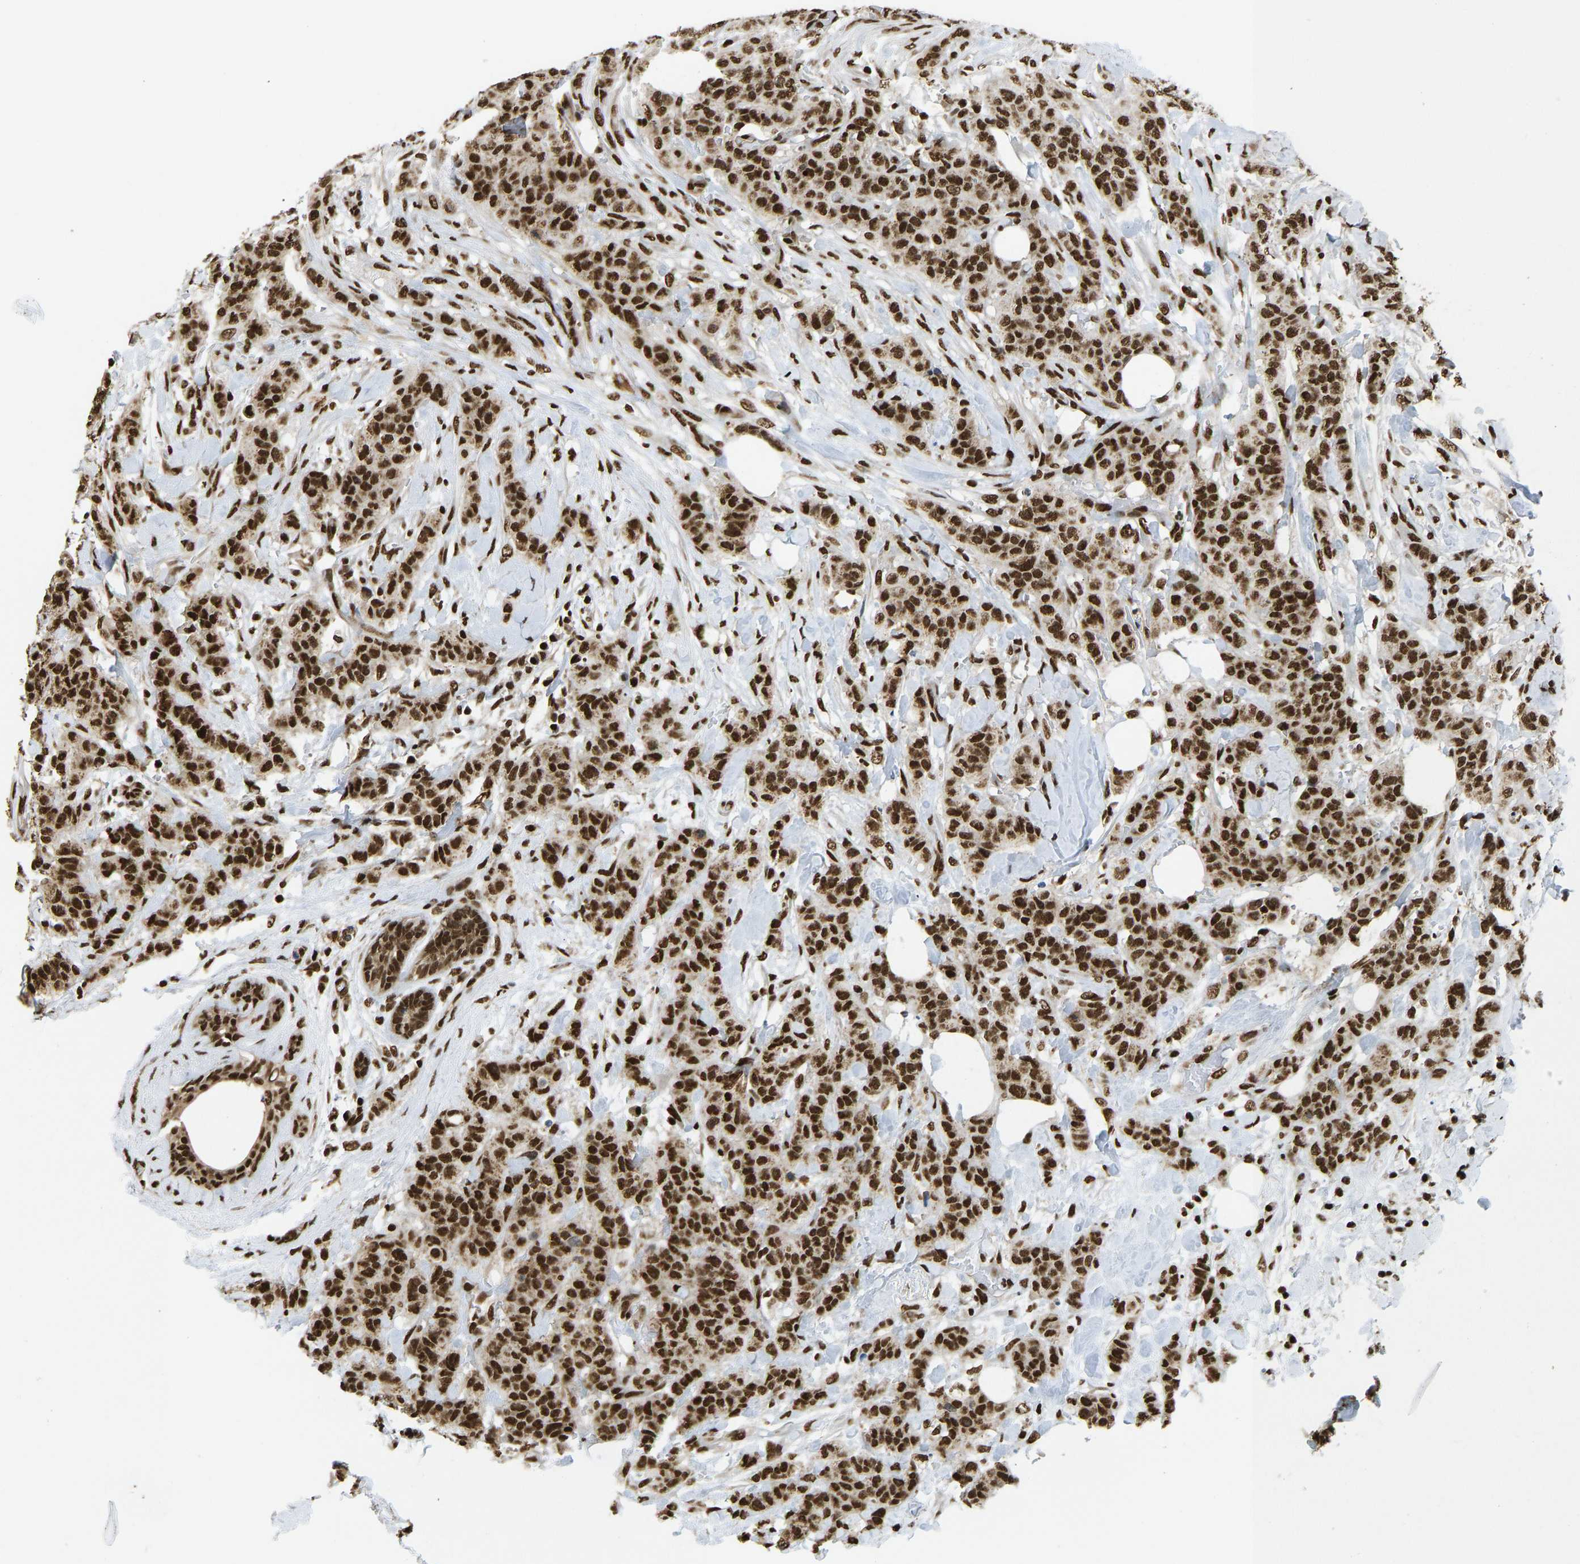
{"staining": {"intensity": "strong", "quantity": ">75%", "location": "nuclear"}, "tissue": "breast cancer", "cell_type": "Tumor cells", "image_type": "cancer", "snomed": [{"axis": "morphology", "description": "Normal tissue, NOS"}, {"axis": "morphology", "description": "Duct carcinoma"}, {"axis": "topography", "description": "Breast"}], "caption": "Protein staining by immunohistochemistry (IHC) demonstrates strong nuclear expression in approximately >75% of tumor cells in breast infiltrating ductal carcinoma.", "gene": "ZSCAN20", "patient": {"sex": "female", "age": 40}}